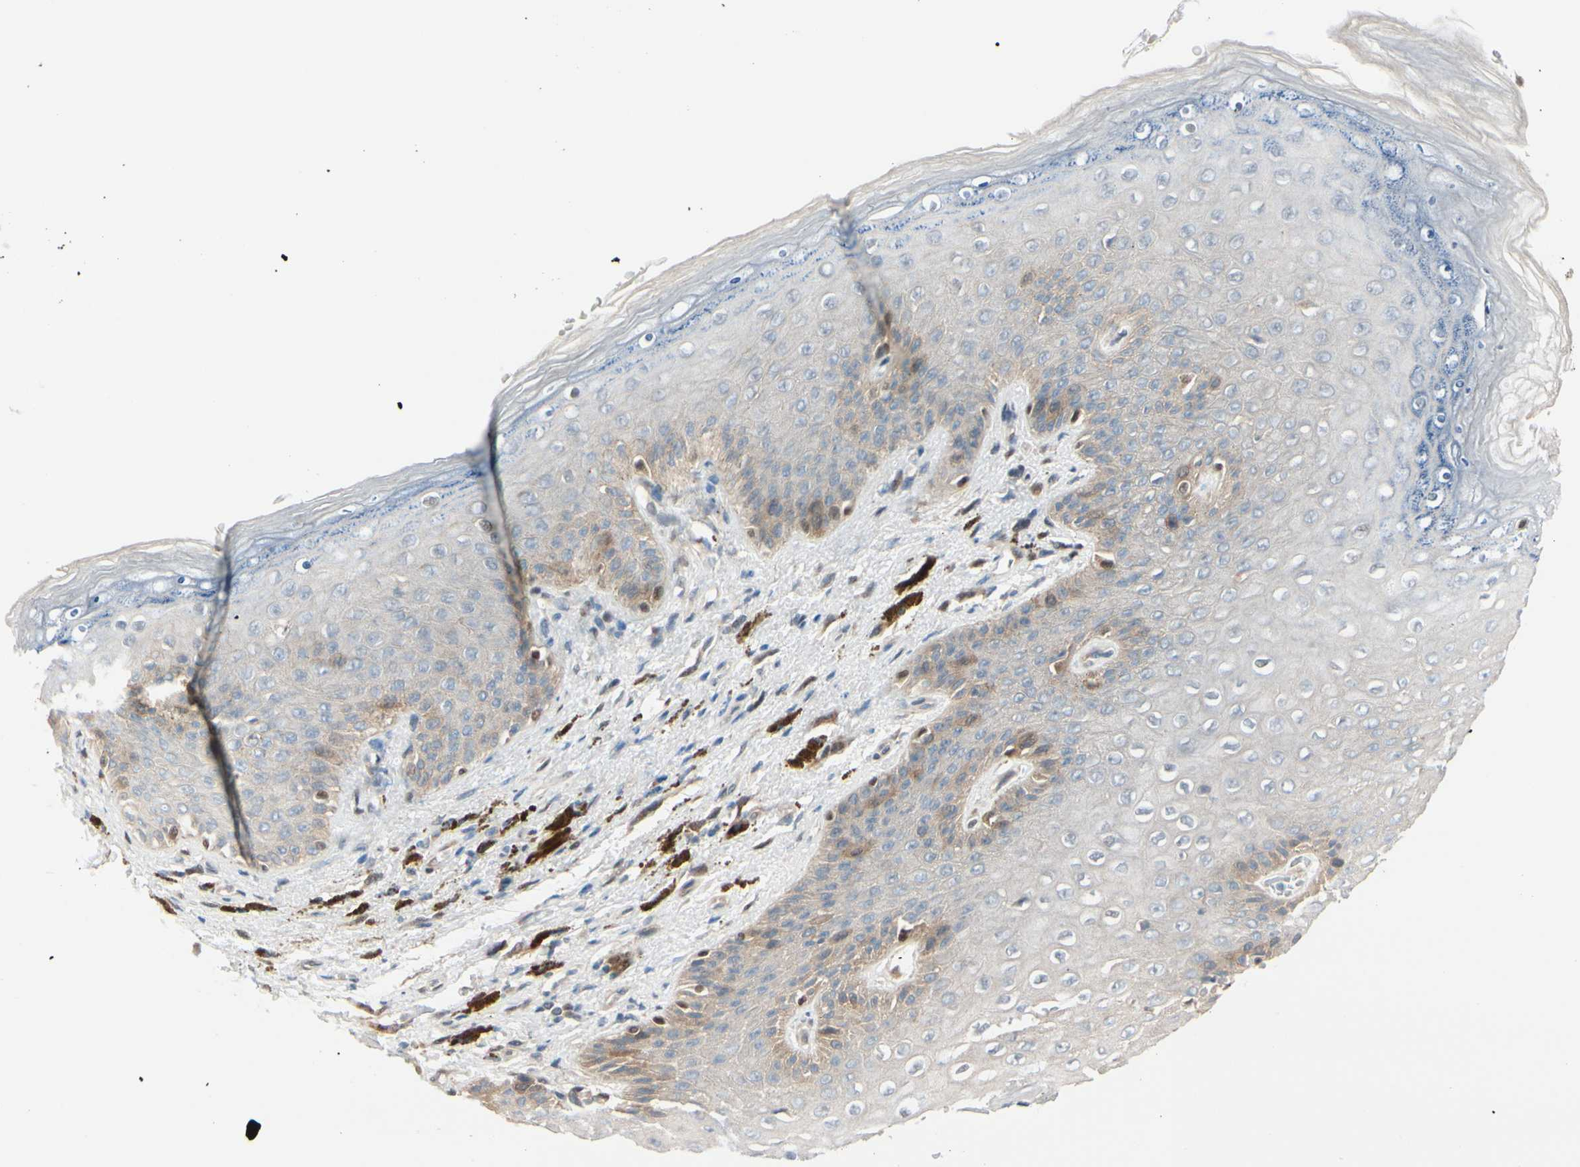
{"staining": {"intensity": "weak", "quantity": "<25%", "location": "cytoplasmic/membranous"}, "tissue": "skin", "cell_type": "Epidermal cells", "image_type": "normal", "snomed": [{"axis": "morphology", "description": "Normal tissue, NOS"}, {"axis": "topography", "description": "Anal"}], "caption": "Immunohistochemical staining of benign skin displays no significant staining in epidermal cells. The staining is performed using DAB (3,3'-diaminobenzidine) brown chromogen with nuclei counter-stained in using hematoxylin.", "gene": "PTTG1", "patient": {"sex": "female", "age": 46}}